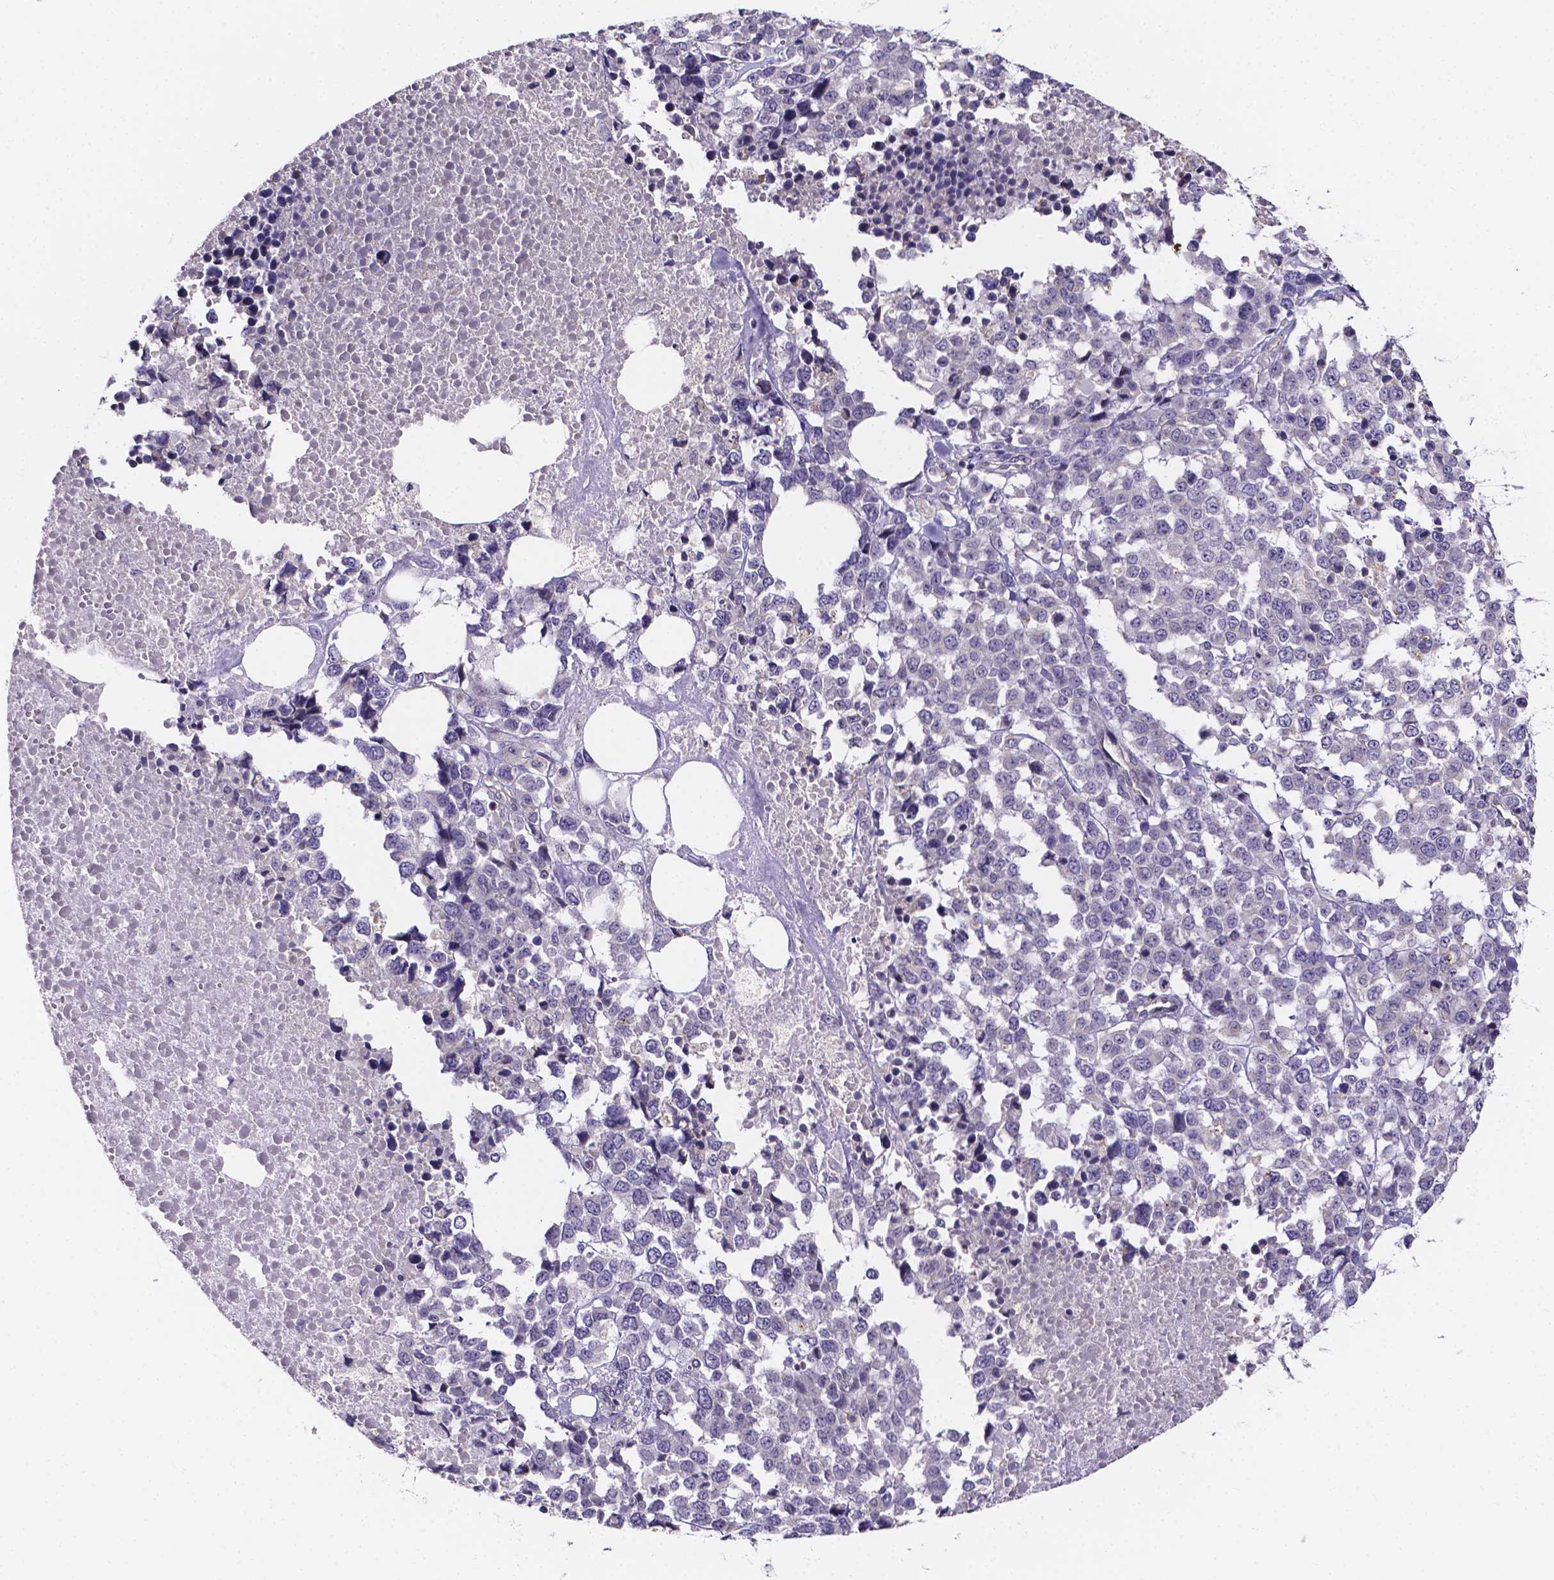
{"staining": {"intensity": "negative", "quantity": "none", "location": "none"}, "tissue": "melanoma", "cell_type": "Tumor cells", "image_type": "cancer", "snomed": [{"axis": "morphology", "description": "Malignant melanoma, Metastatic site"}, {"axis": "topography", "description": "Skin"}], "caption": "A photomicrograph of melanoma stained for a protein exhibits no brown staining in tumor cells.", "gene": "SPOCD1", "patient": {"sex": "male", "age": 84}}